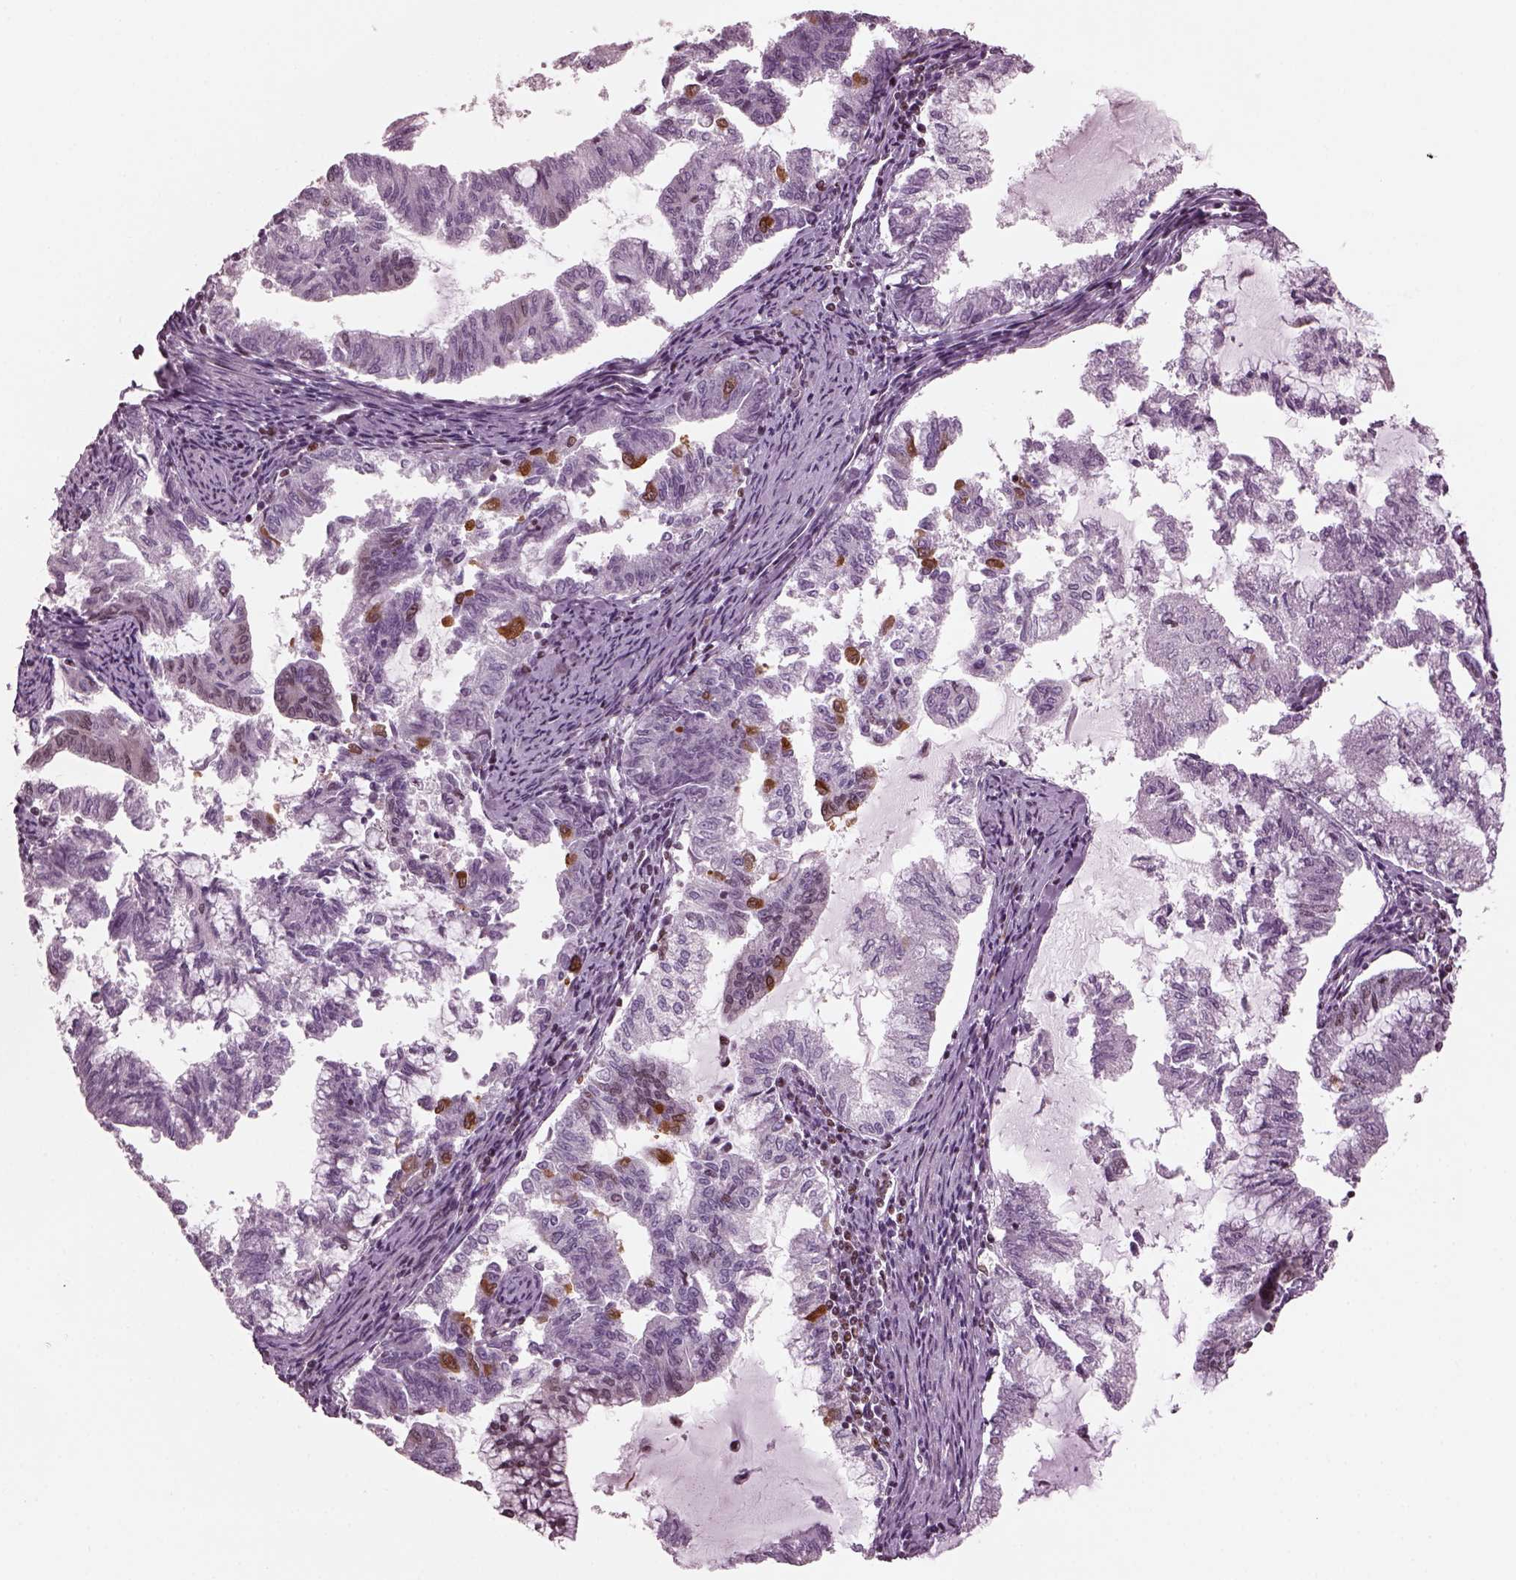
{"staining": {"intensity": "strong", "quantity": "<25%", "location": "cytoplasmic/membranous"}, "tissue": "endometrial cancer", "cell_type": "Tumor cells", "image_type": "cancer", "snomed": [{"axis": "morphology", "description": "Adenocarcinoma, NOS"}, {"axis": "topography", "description": "Endometrium"}], "caption": "Strong cytoplasmic/membranous positivity is present in approximately <25% of tumor cells in adenocarcinoma (endometrial).", "gene": "RUVBL2", "patient": {"sex": "female", "age": 79}}